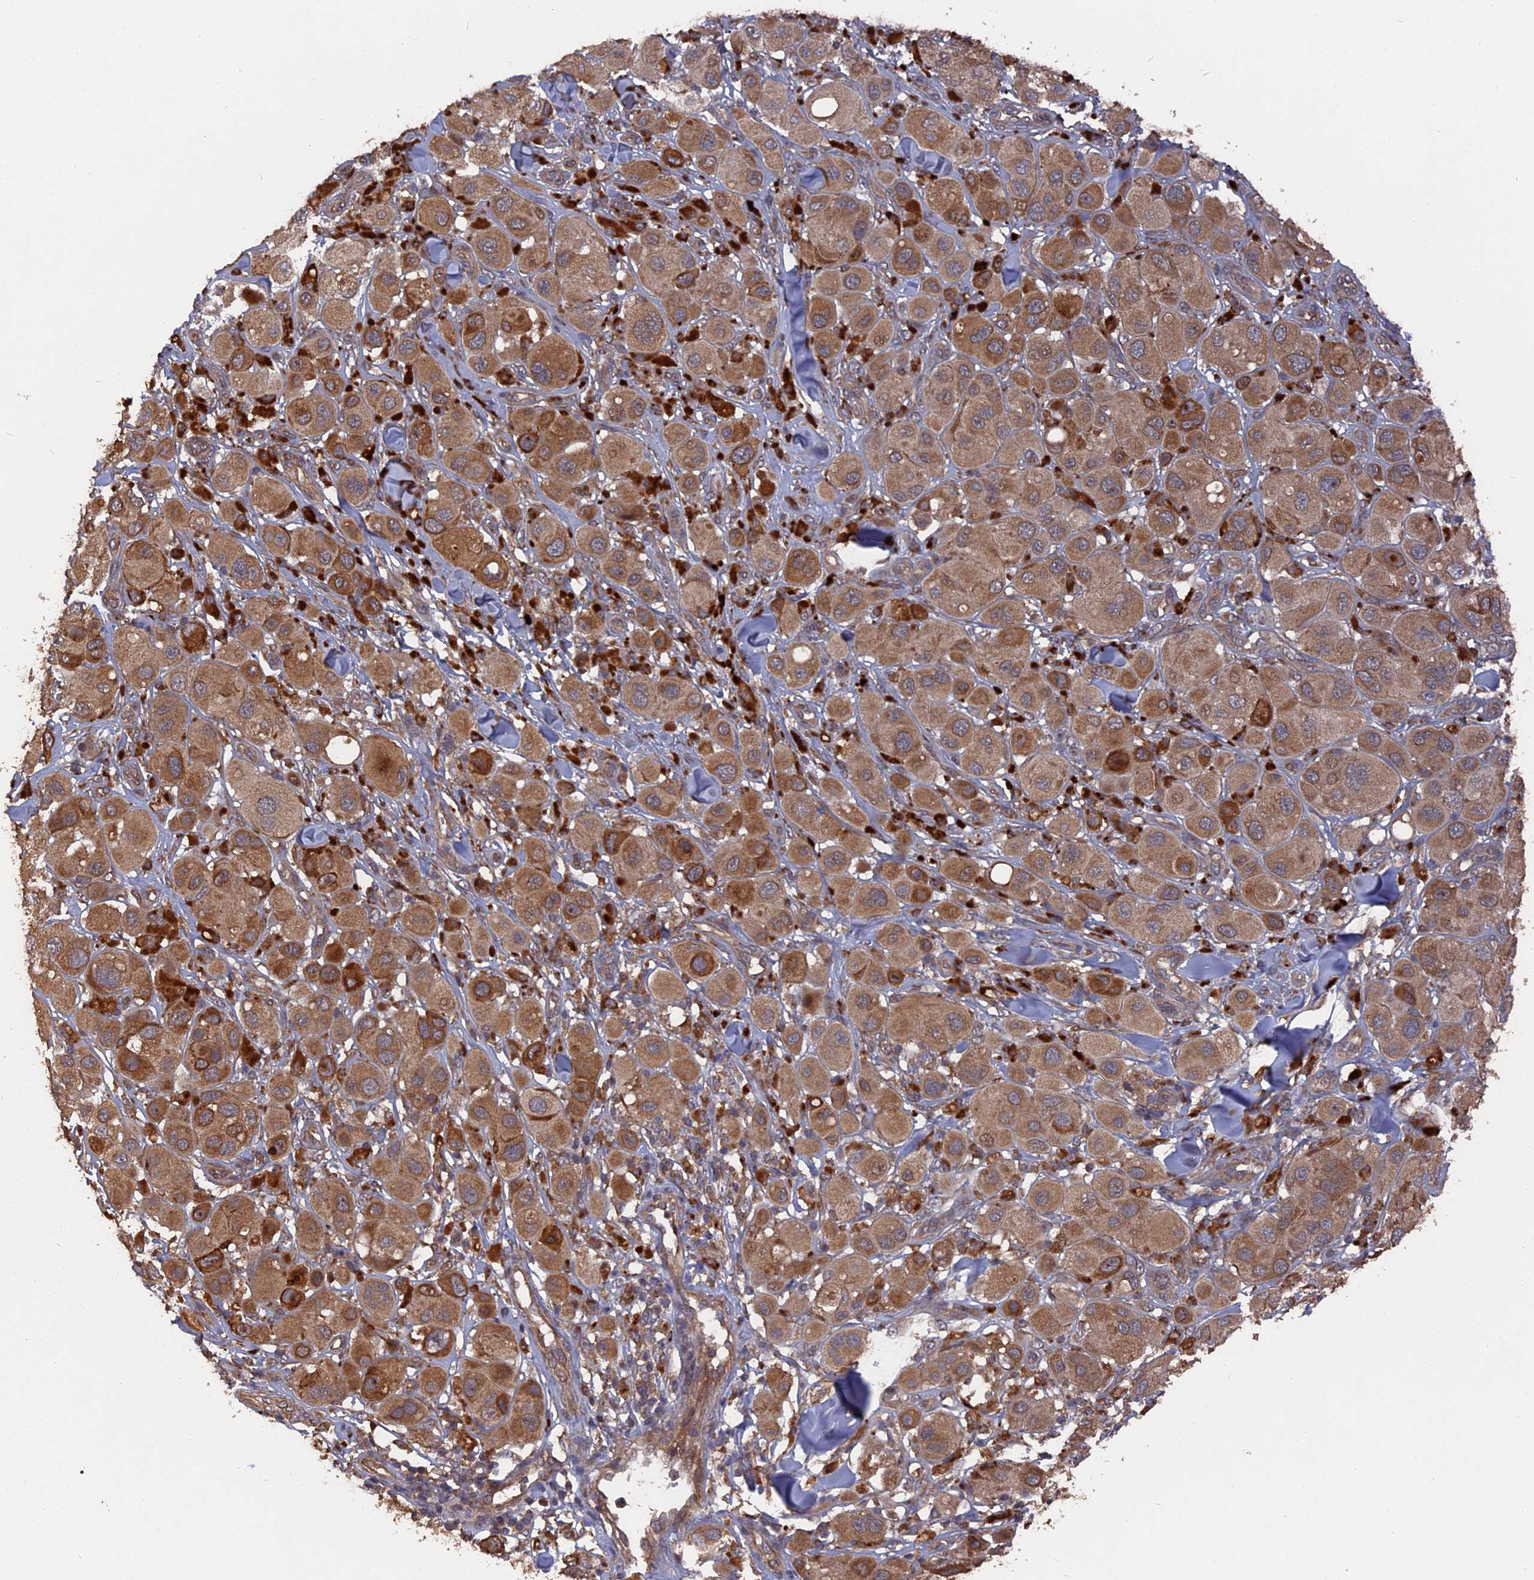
{"staining": {"intensity": "moderate", "quantity": ">75%", "location": "cytoplasmic/membranous"}, "tissue": "melanoma", "cell_type": "Tumor cells", "image_type": "cancer", "snomed": [{"axis": "morphology", "description": "Malignant melanoma, Metastatic site"}, {"axis": "topography", "description": "Skin"}], "caption": "IHC histopathology image of human melanoma stained for a protein (brown), which reveals medium levels of moderate cytoplasmic/membranous positivity in about >75% of tumor cells.", "gene": "TELO2", "patient": {"sex": "male", "age": 41}}